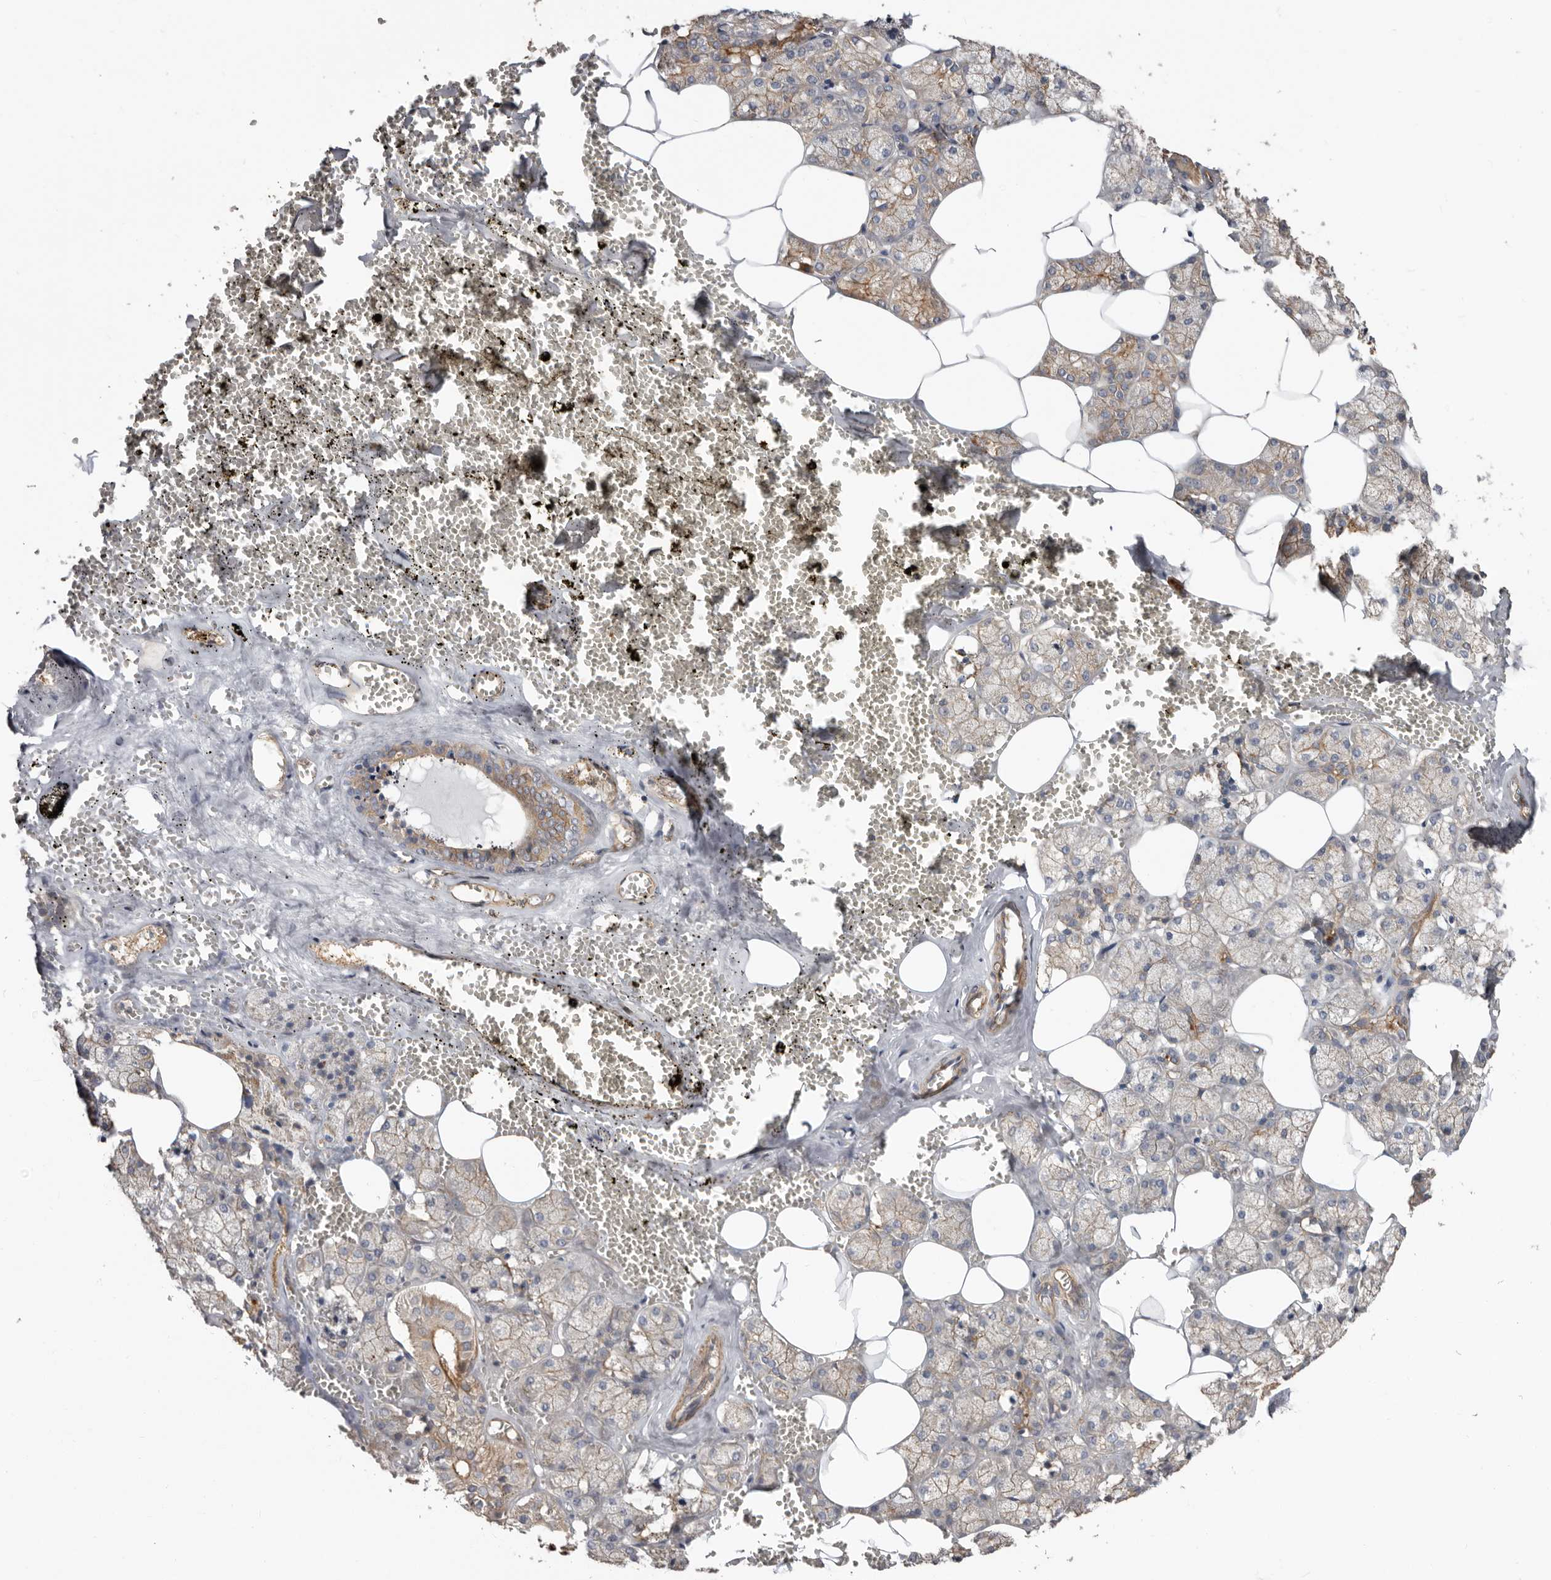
{"staining": {"intensity": "moderate", "quantity": ">75%", "location": "cytoplasmic/membranous"}, "tissue": "salivary gland", "cell_type": "Glandular cells", "image_type": "normal", "snomed": [{"axis": "morphology", "description": "Normal tissue, NOS"}, {"axis": "topography", "description": "Salivary gland"}], "caption": "IHC of benign salivary gland shows medium levels of moderate cytoplasmic/membranous staining in approximately >75% of glandular cells.", "gene": "TMC7", "patient": {"sex": "male", "age": 62}}